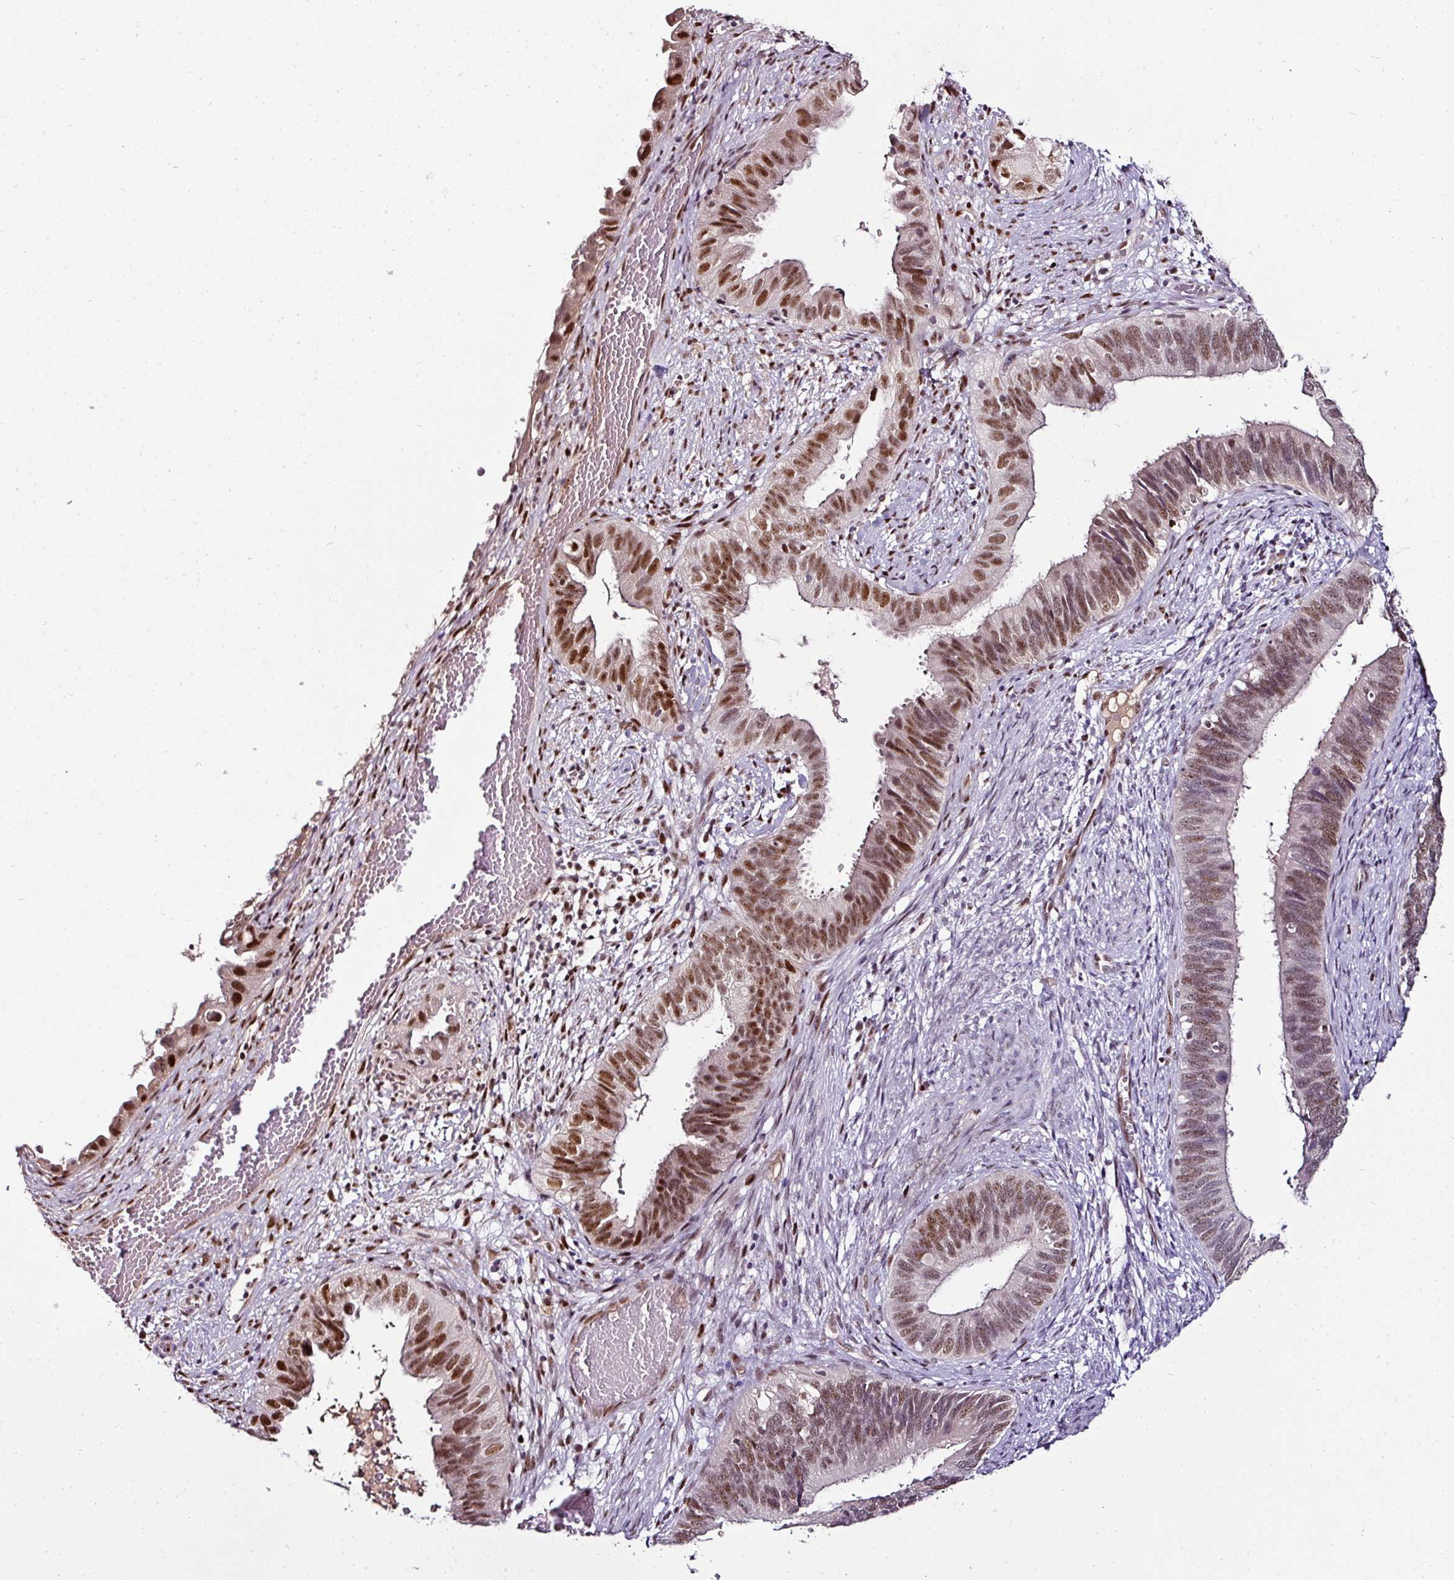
{"staining": {"intensity": "moderate", "quantity": ">75%", "location": "nuclear"}, "tissue": "cervical cancer", "cell_type": "Tumor cells", "image_type": "cancer", "snomed": [{"axis": "morphology", "description": "Adenocarcinoma, NOS"}, {"axis": "topography", "description": "Cervix"}], "caption": "Approximately >75% of tumor cells in human cervical cancer (adenocarcinoma) demonstrate moderate nuclear protein expression as visualized by brown immunohistochemical staining.", "gene": "KLF16", "patient": {"sex": "female", "age": 42}}